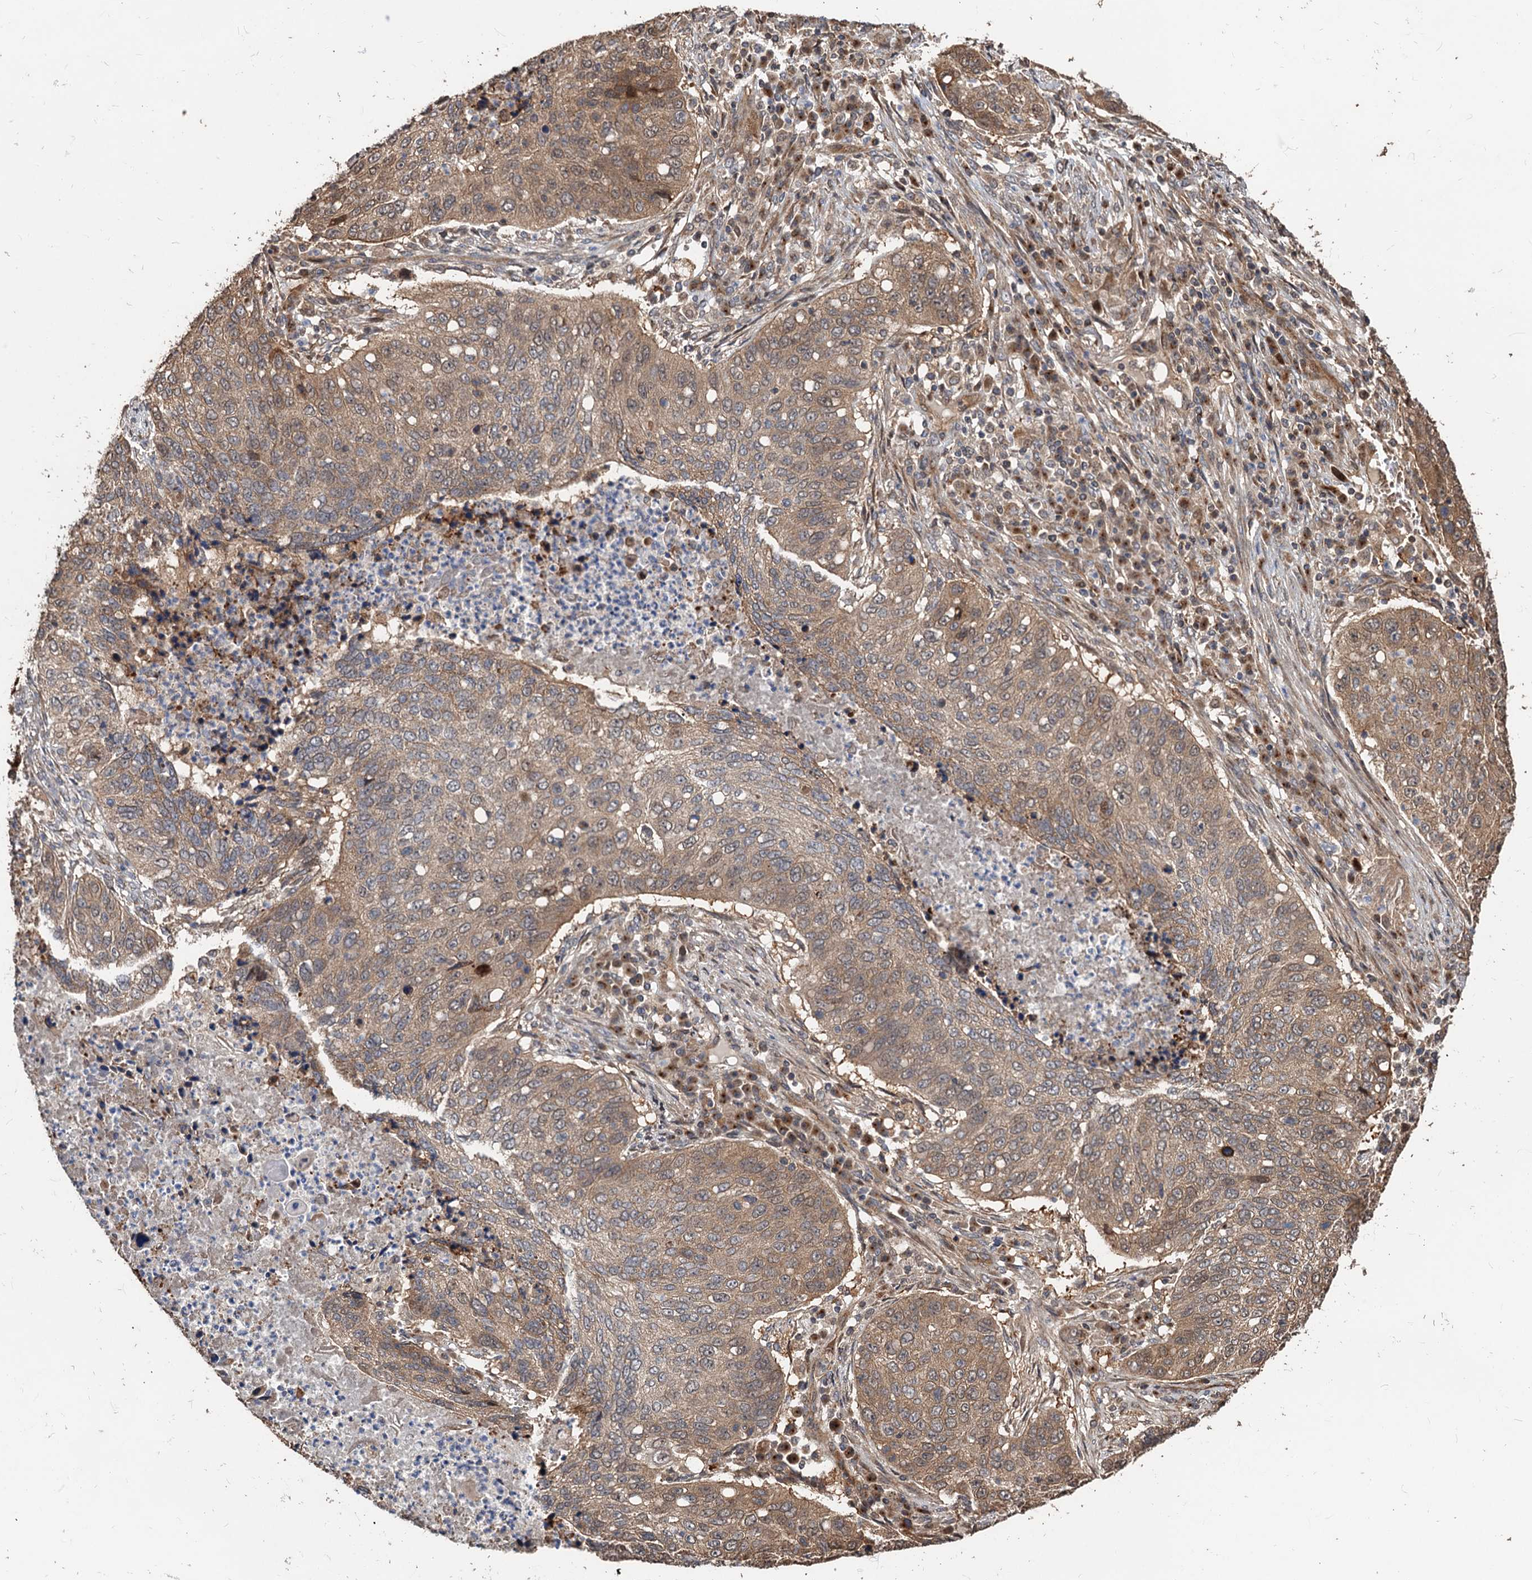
{"staining": {"intensity": "moderate", "quantity": ">75%", "location": "cytoplasmic/membranous"}, "tissue": "lung cancer", "cell_type": "Tumor cells", "image_type": "cancer", "snomed": [{"axis": "morphology", "description": "Squamous cell carcinoma, NOS"}, {"axis": "topography", "description": "Lung"}], "caption": "Approximately >75% of tumor cells in human lung cancer (squamous cell carcinoma) demonstrate moderate cytoplasmic/membranous protein staining as visualized by brown immunohistochemical staining.", "gene": "DEXI", "patient": {"sex": "female", "age": 63}}